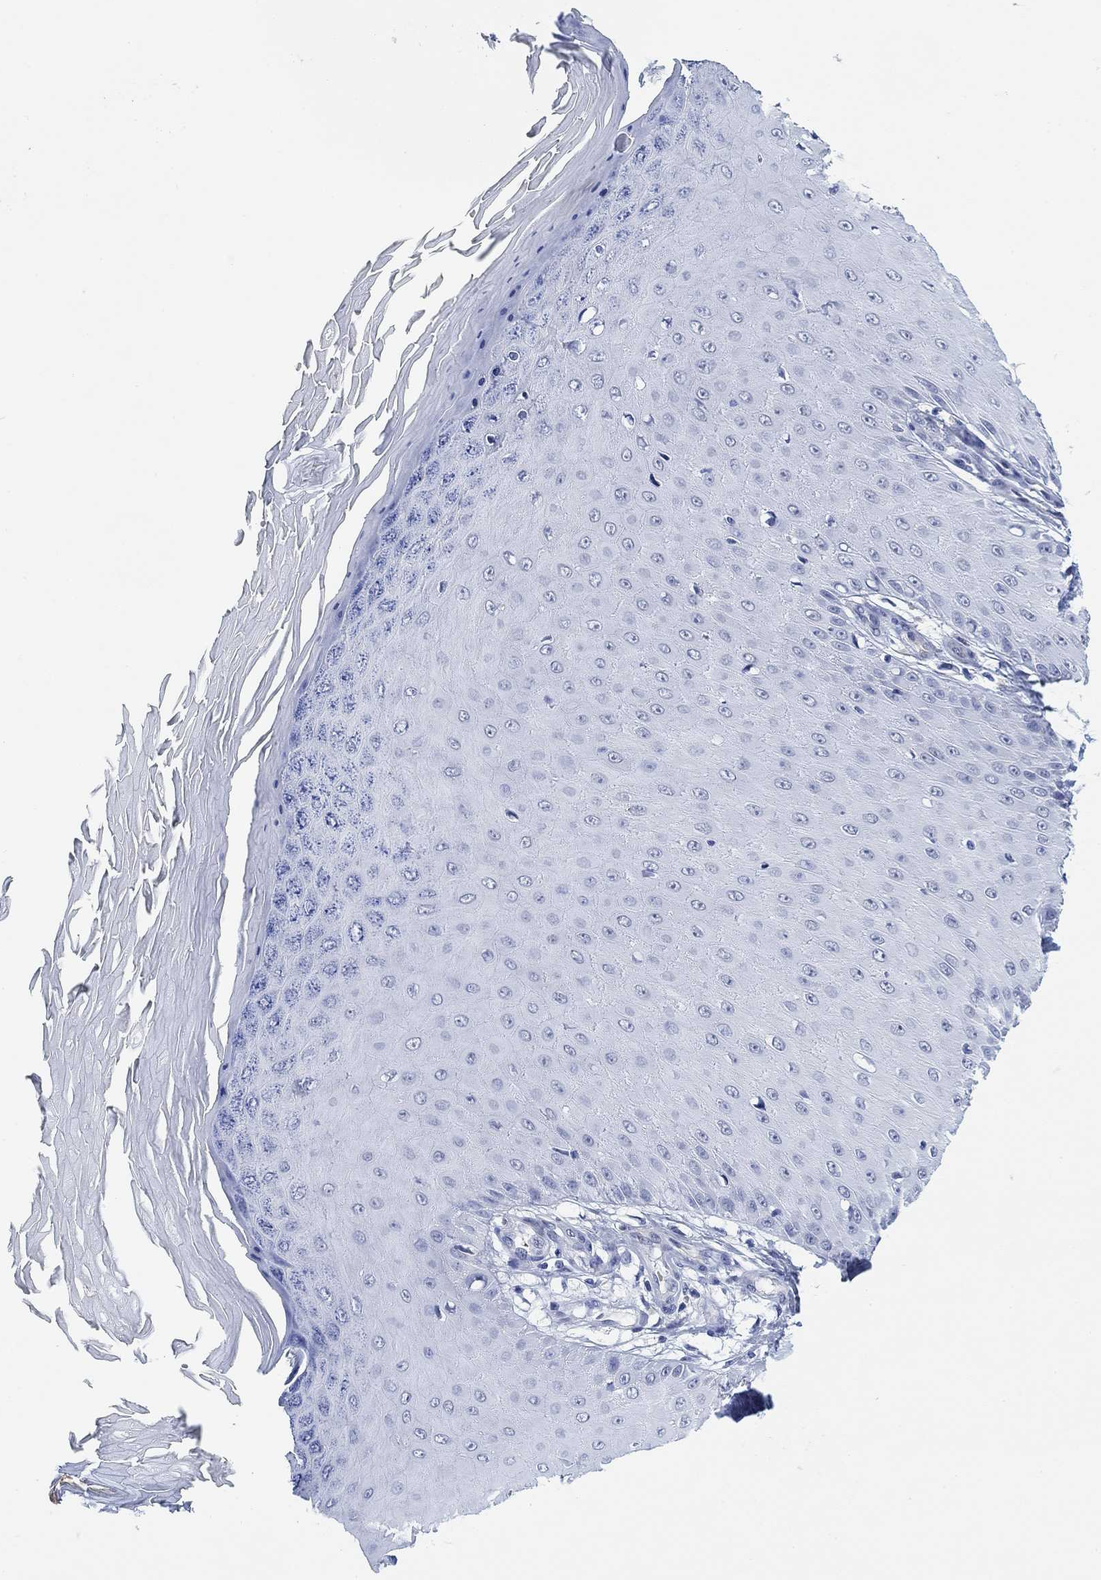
{"staining": {"intensity": "negative", "quantity": "none", "location": "none"}, "tissue": "skin cancer", "cell_type": "Tumor cells", "image_type": "cancer", "snomed": [{"axis": "morphology", "description": "Inflammation, NOS"}, {"axis": "morphology", "description": "Squamous cell carcinoma, NOS"}, {"axis": "topography", "description": "Skin"}], "caption": "Immunohistochemistry photomicrograph of human squamous cell carcinoma (skin) stained for a protein (brown), which reveals no positivity in tumor cells.", "gene": "PAX6", "patient": {"sex": "male", "age": 70}}